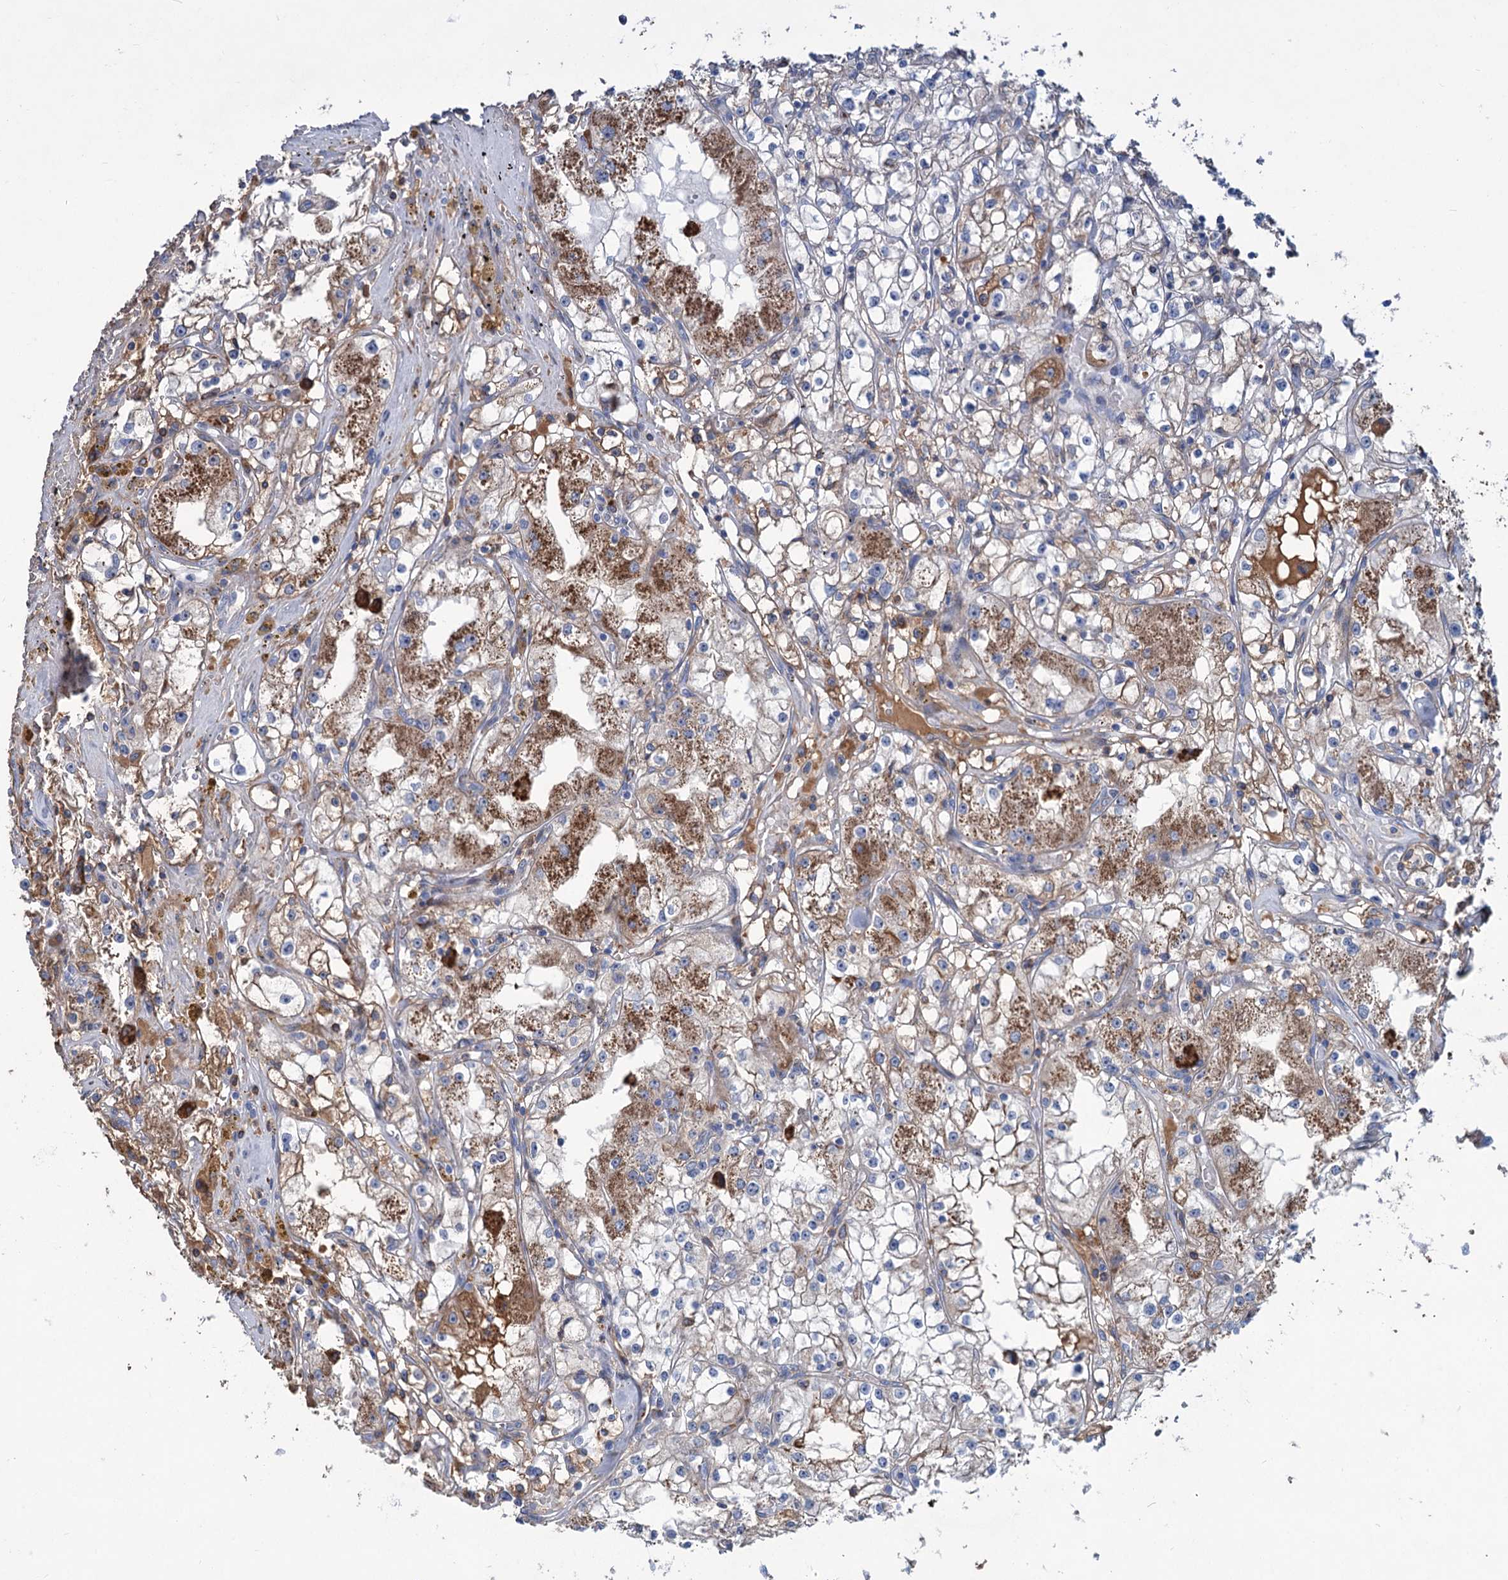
{"staining": {"intensity": "moderate", "quantity": "25%-75%", "location": "cytoplasmic/membranous"}, "tissue": "renal cancer", "cell_type": "Tumor cells", "image_type": "cancer", "snomed": [{"axis": "morphology", "description": "Adenocarcinoma, NOS"}, {"axis": "topography", "description": "Kidney"}], "caption": "An IHC photomicrograph of tumor tissue is shown. Protein staining in brown labels moderate cytoplasmic/membranous positivity in renal cancer (adenocarcinoma) within tumor cells.", "gene": "LPIN1", "patient": {"sex": "male", "age": 56}}